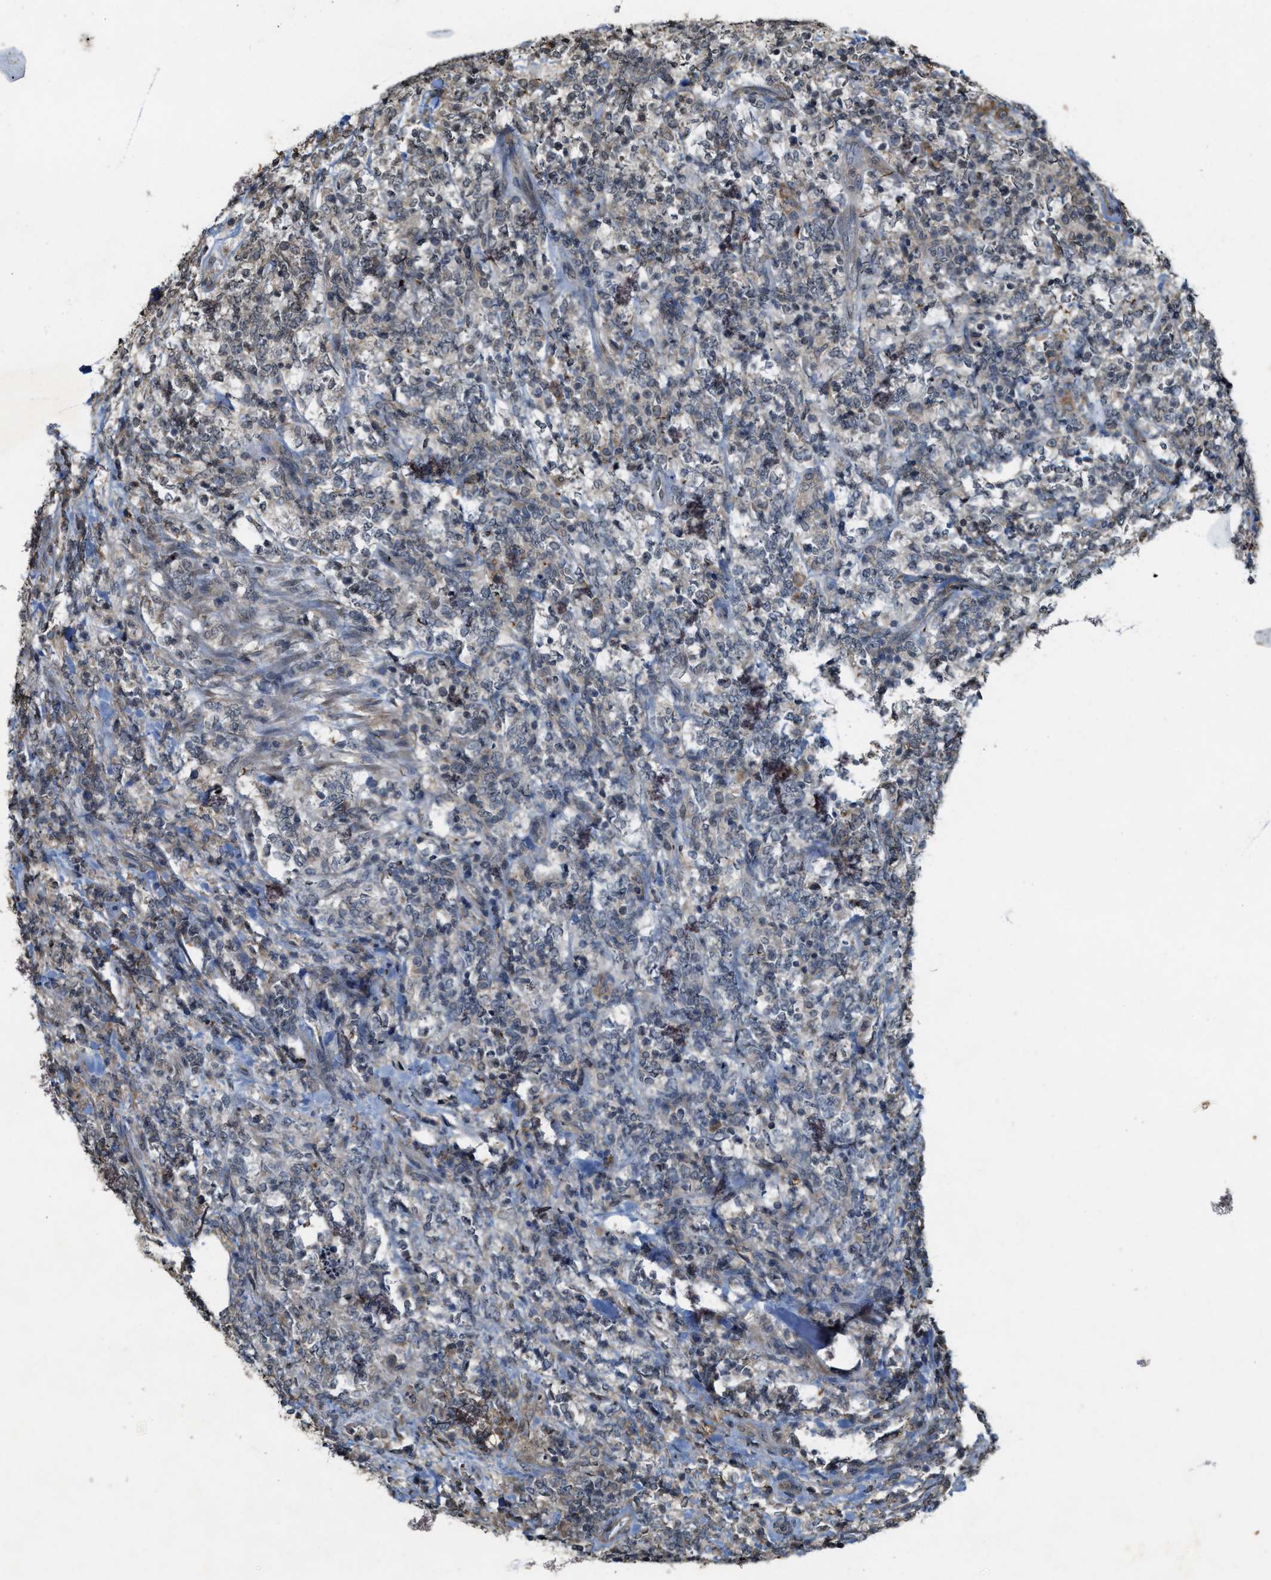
{"staining": {"intensity": "weak", "quantity": "<25%", "location": "cytoplasmic/membranous"}, "tissue": "lymphoma", "cell_type": "Tumor cells", "image_type": "cancer", "snomed": [{"axis": "morphology", "description": "Malignant lymphoma, non-Hodgkin's type, High grade"}, {"axis": "topography", "description": "Soft tissue"}], "caption": "The image reveals no significant expression in tumor cells of malignant lymphoma, non-Hodgkin's type (high-grade). The staining was performed using DAB (3,3'-diaminobenzidine) to visualize the protein expression in brown, while the nuclei were stained in blue with hematoxylin (Magnification: 20x).", "gene": "KIF21A", "patient": {"sex": "male", "age": 18}}